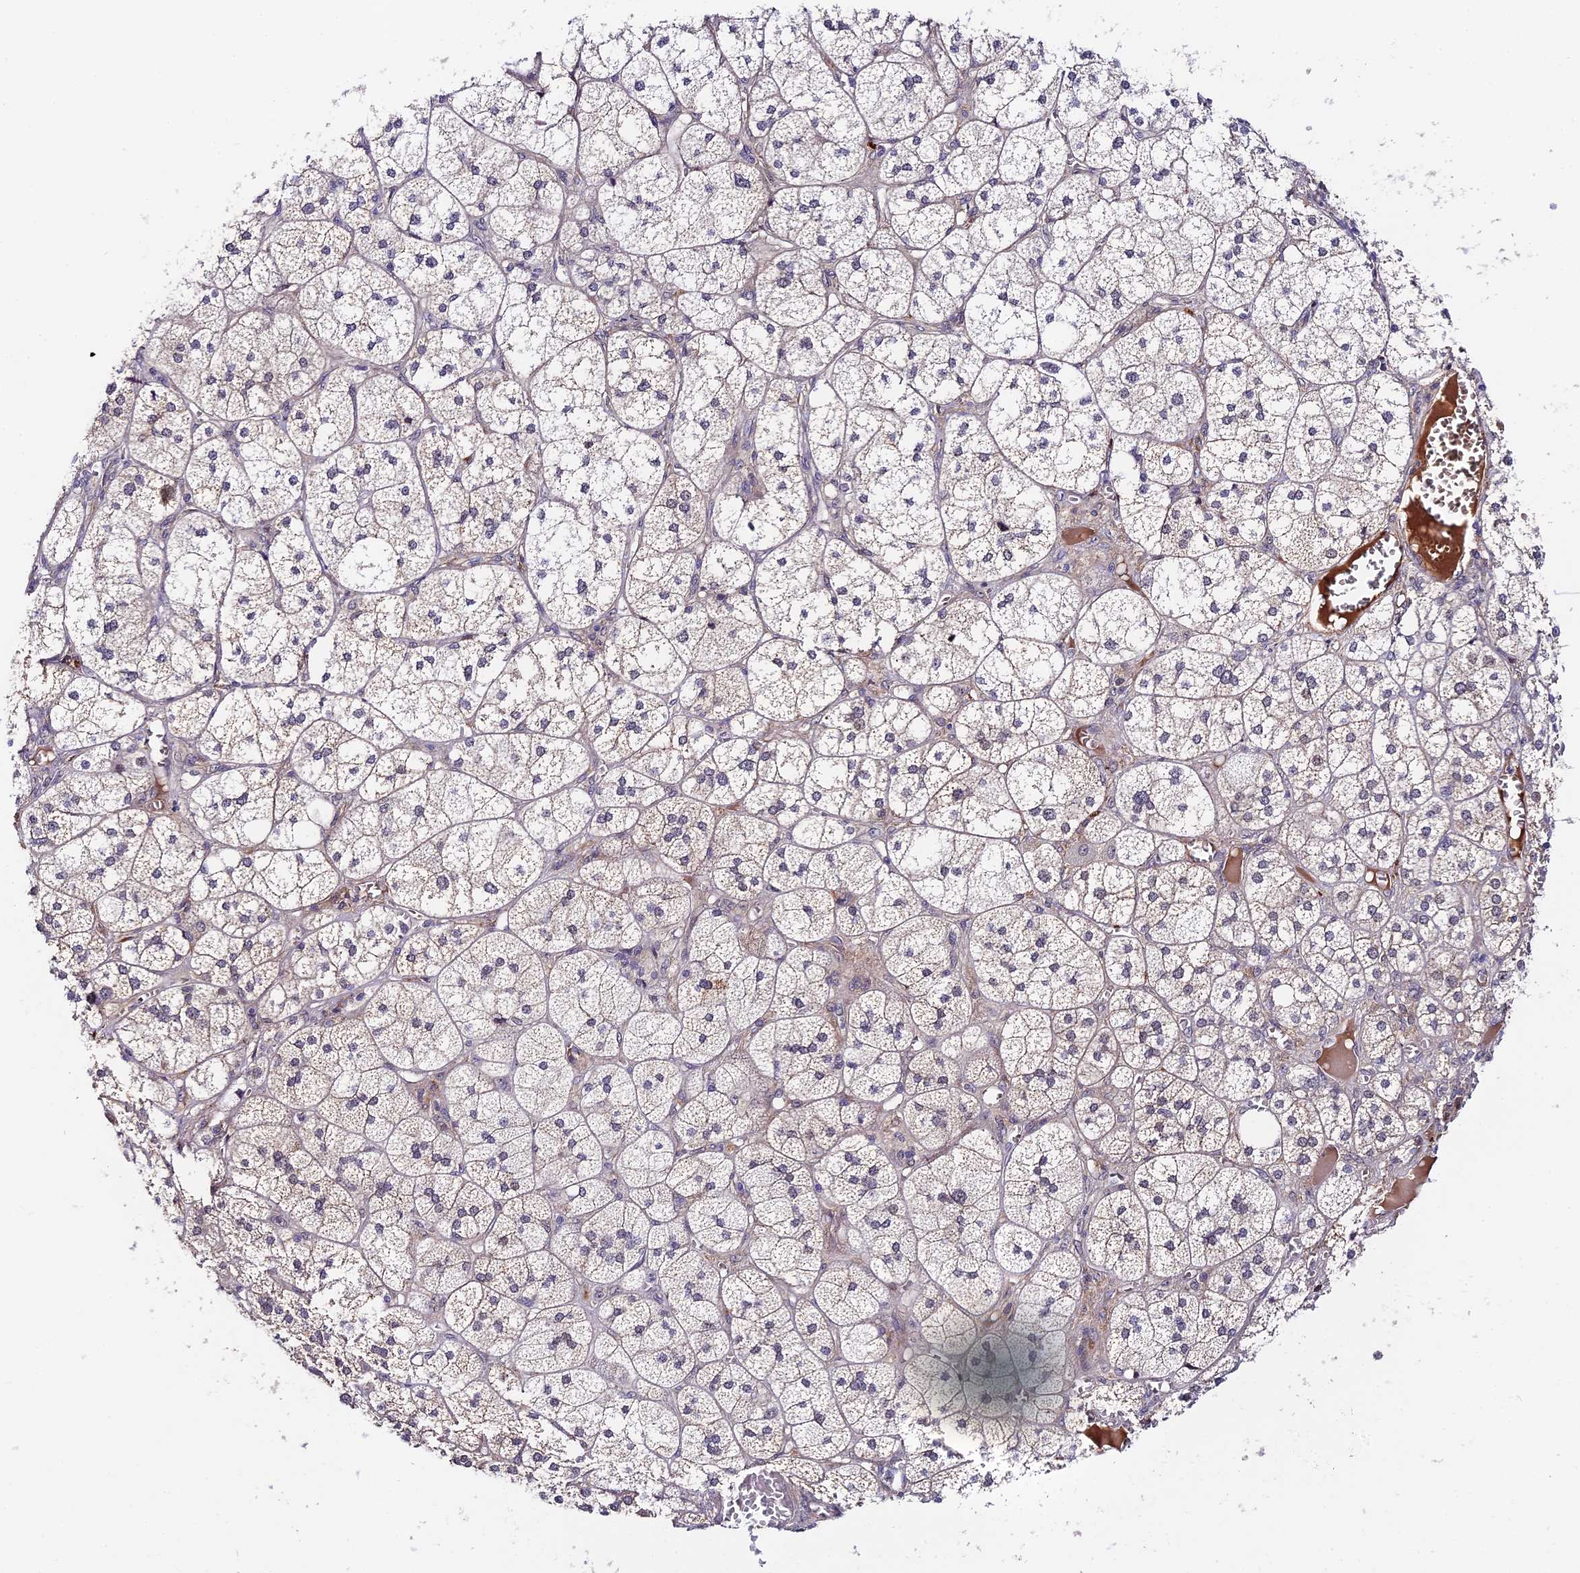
{"staining": {"intensity": "moderate", "quantity": "<25%", "location": "nuclear"}, "tissue": "adrenal gland", "cell_type": "Glandular cells", "image_type": "normal", "snomed": [{"axis": "morphology", "description": "Normal tissue, NOS"}, {"axis": "topography", "description": "Adrenal gland"}], "caption": "A high-resolution image shows immunohistochemistry (IHC) staining of unremarkable adrenal gland, which reveals moderate nuclear staining in about <25% of glandular cells. Using DAB (3,3'-diaminobenzidine) (brown) and hematoxylin (blue) stains, captured at high magnification using brightfield microscopy.", "gene": "IMPACT", "patient": {"sex": "female", "age": 61}}